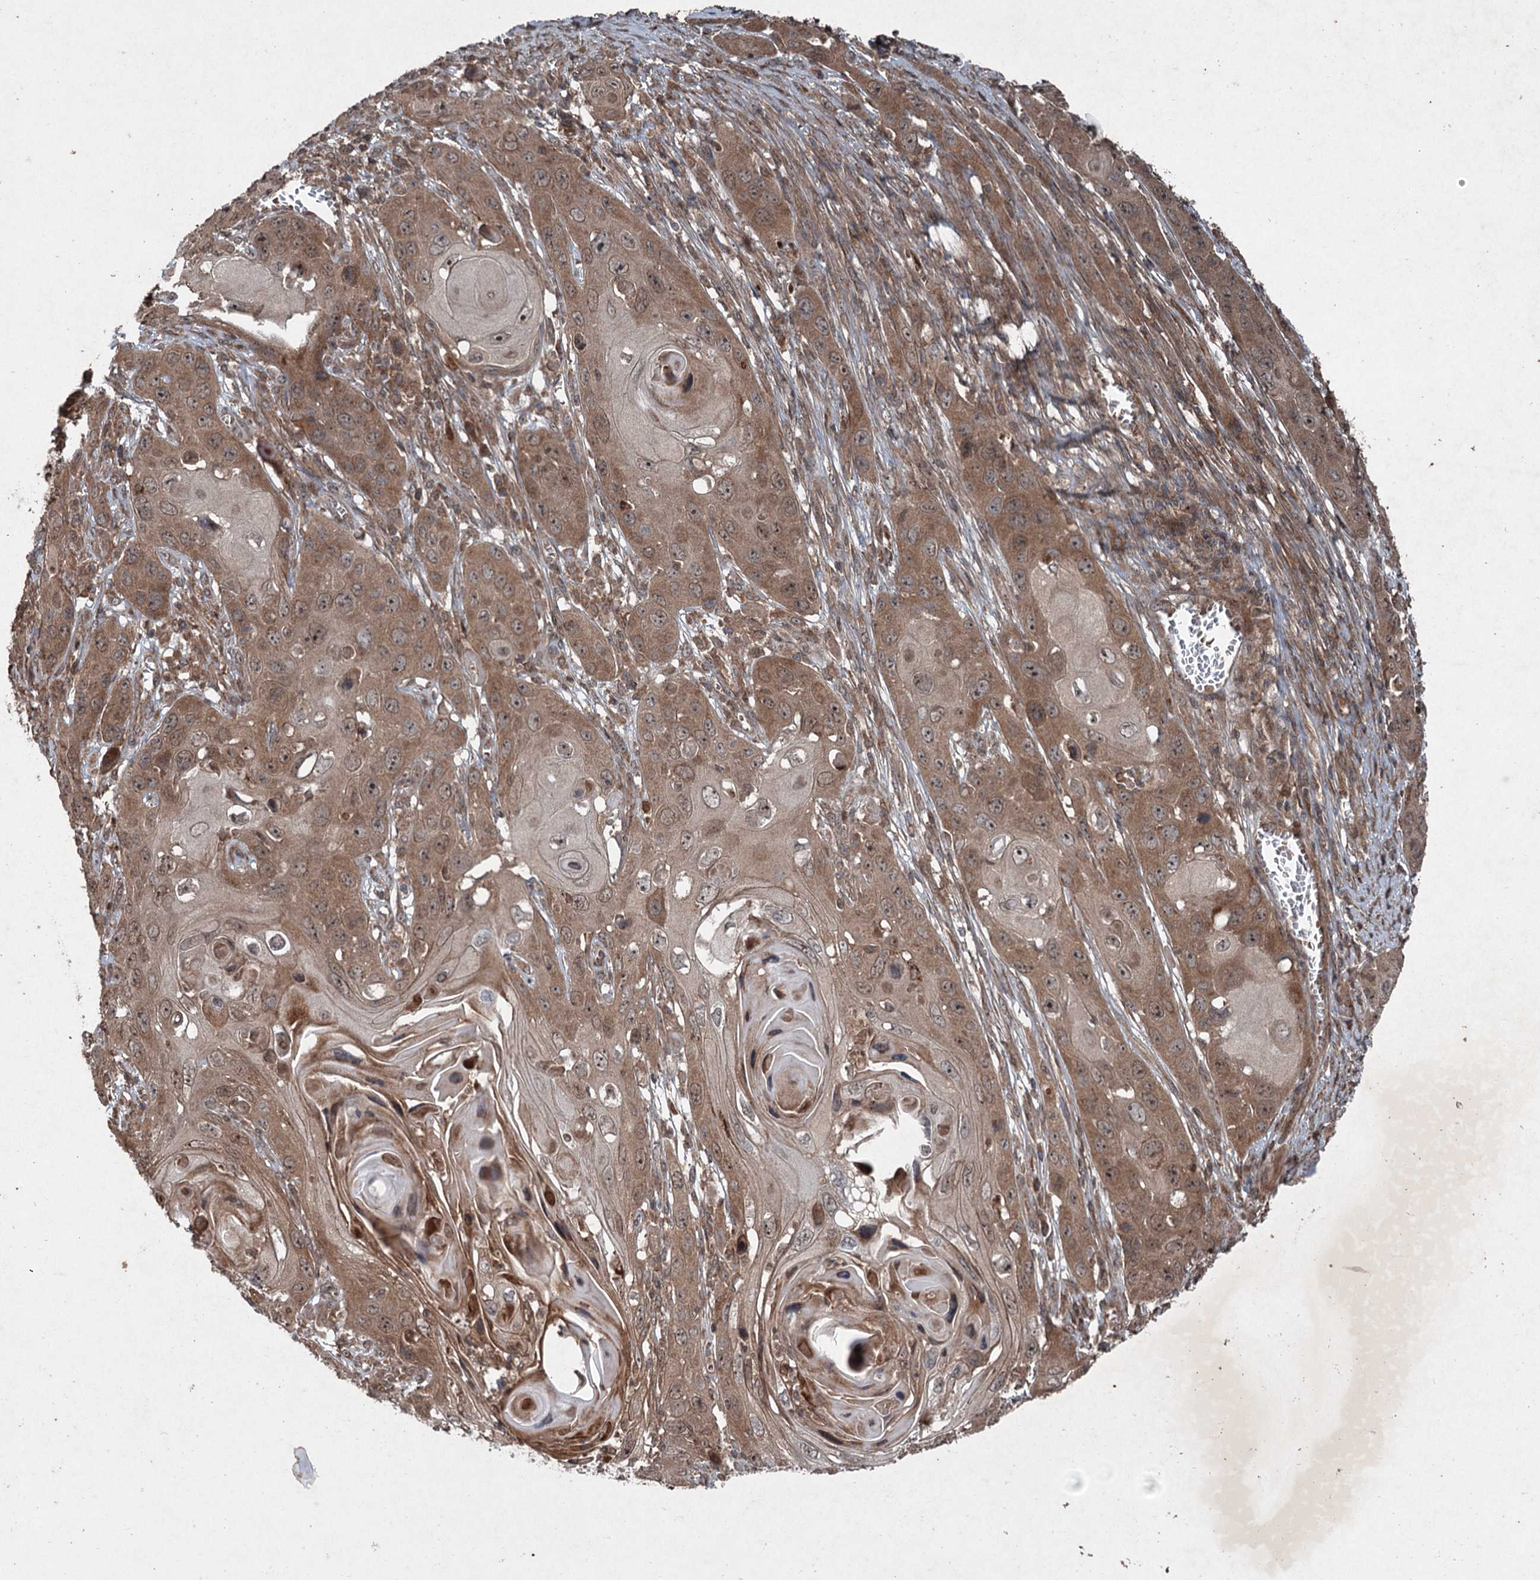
{"staining": {"intensity": "moderate", "quantity": ">75%", "location": "cytoplasmic/membranous,nuclear"}, "tissue": "skin cancer", "cell_type": "Tumor cells", "image_type": "cancer", "snomed": [{"axis": "morphology", "description": "Squamous cell carcinoma, NOS"}, {"axis": "topography", "description": "Skin"}], "caption": "Protein expression analysis of human skin cancer reveals moderate cytoplasmic/membranous and nuclear positivity in about >75% of tumor cells.", "gene": "ALAS1", "patient": {"sex": "male", "age": 55}}